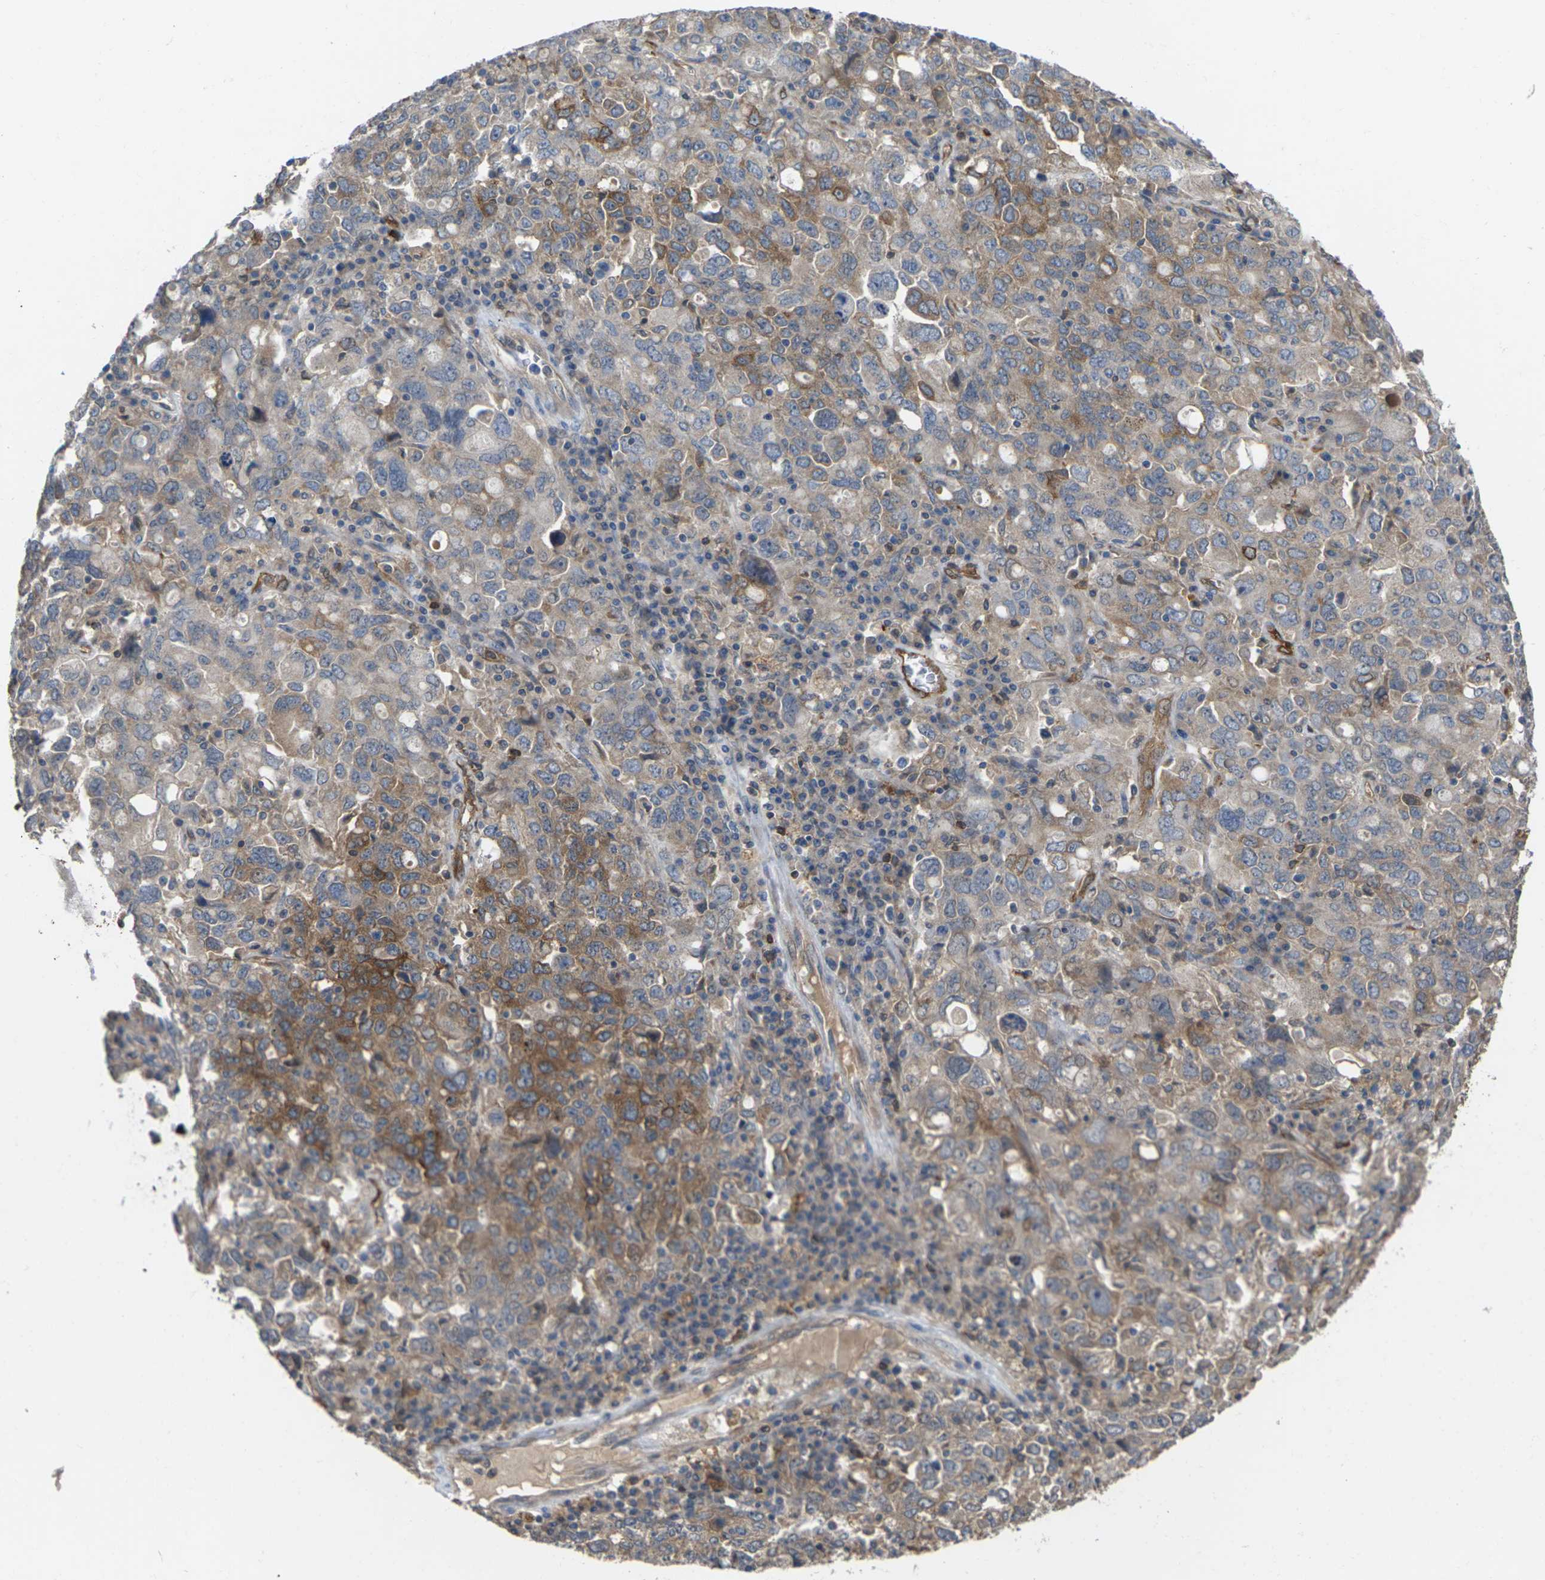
{"staining": {"intensity": "moderate", "quantity": "25%-75%", "location": "cytoplasmic/membranous"}, "tissue": "ovarian cancer", "cell_type": "Tumor cells", "image_type": "cancer", "snomed": [{"axis": "morphology", "description": "Carcinoma, endometroid"}, {"axis": "topography", "description": "Ovary"}], "caption": "This micrograph reveals immunohistochemistry (IHC) staining of endometroid carcinoma (ovarian), with medium moderate cytoplasmic/membranous expression in approximately 25%-75% of tumor cells.", "gene": "TIAM1", "patient": {"sex": "female", "age": 62}}